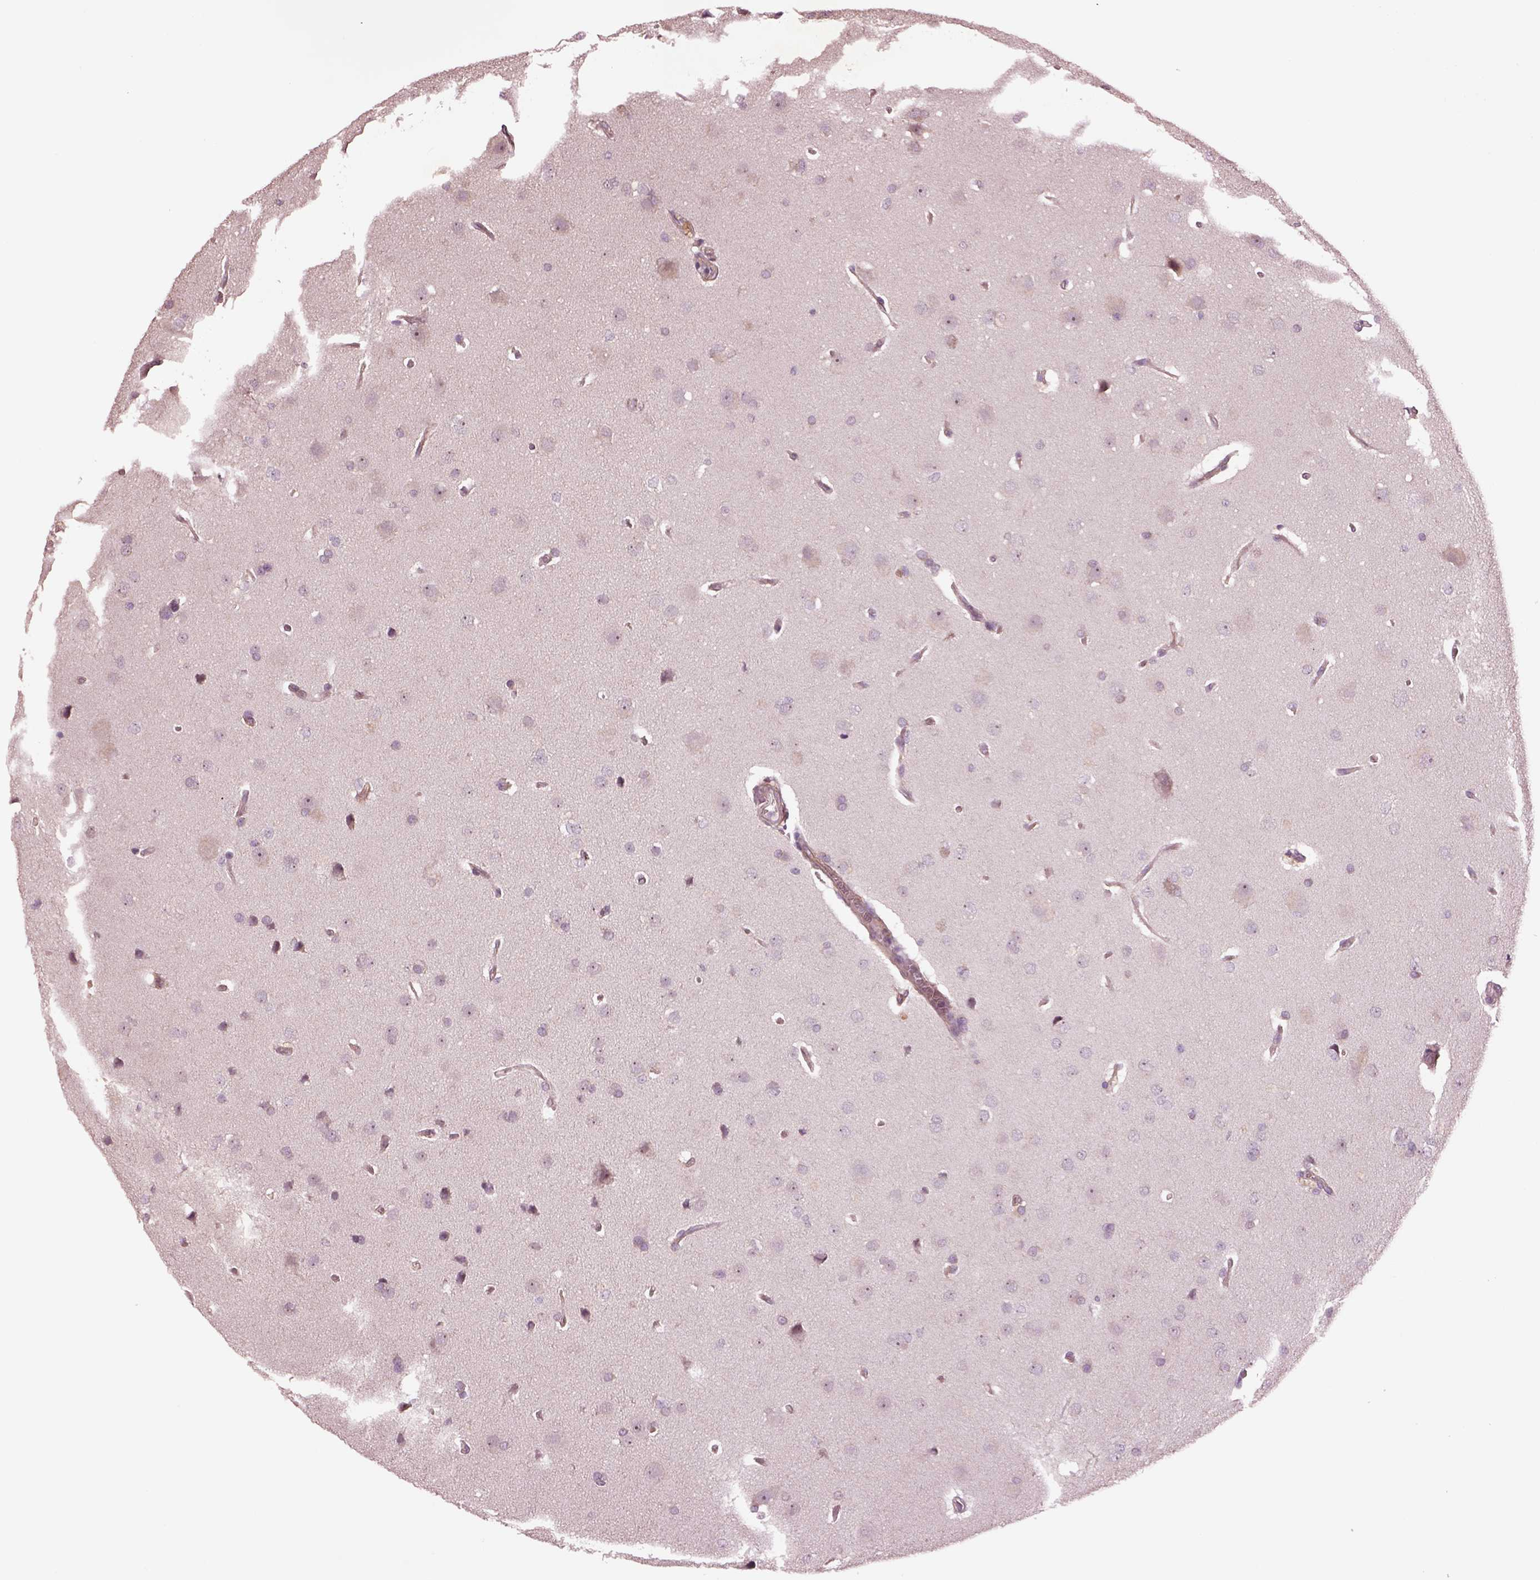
{"staining": {"intensity": "negative", "quantity": "none", "location": "none"}, "tissue": "glioma", "cell_type": "Tumor cells", "image_type": "cancer", "snomed": [{"axis": "morphology", "description": "Glioma, malignant, Low grade"}, {"axis": "topography", "description": "Brain"}], "caption": "This is an IHC micrograph of human glioma. There is no expression in tumor cells.", "gene": "HTR1B", "patient": {"sex": "female", "age": 54}}